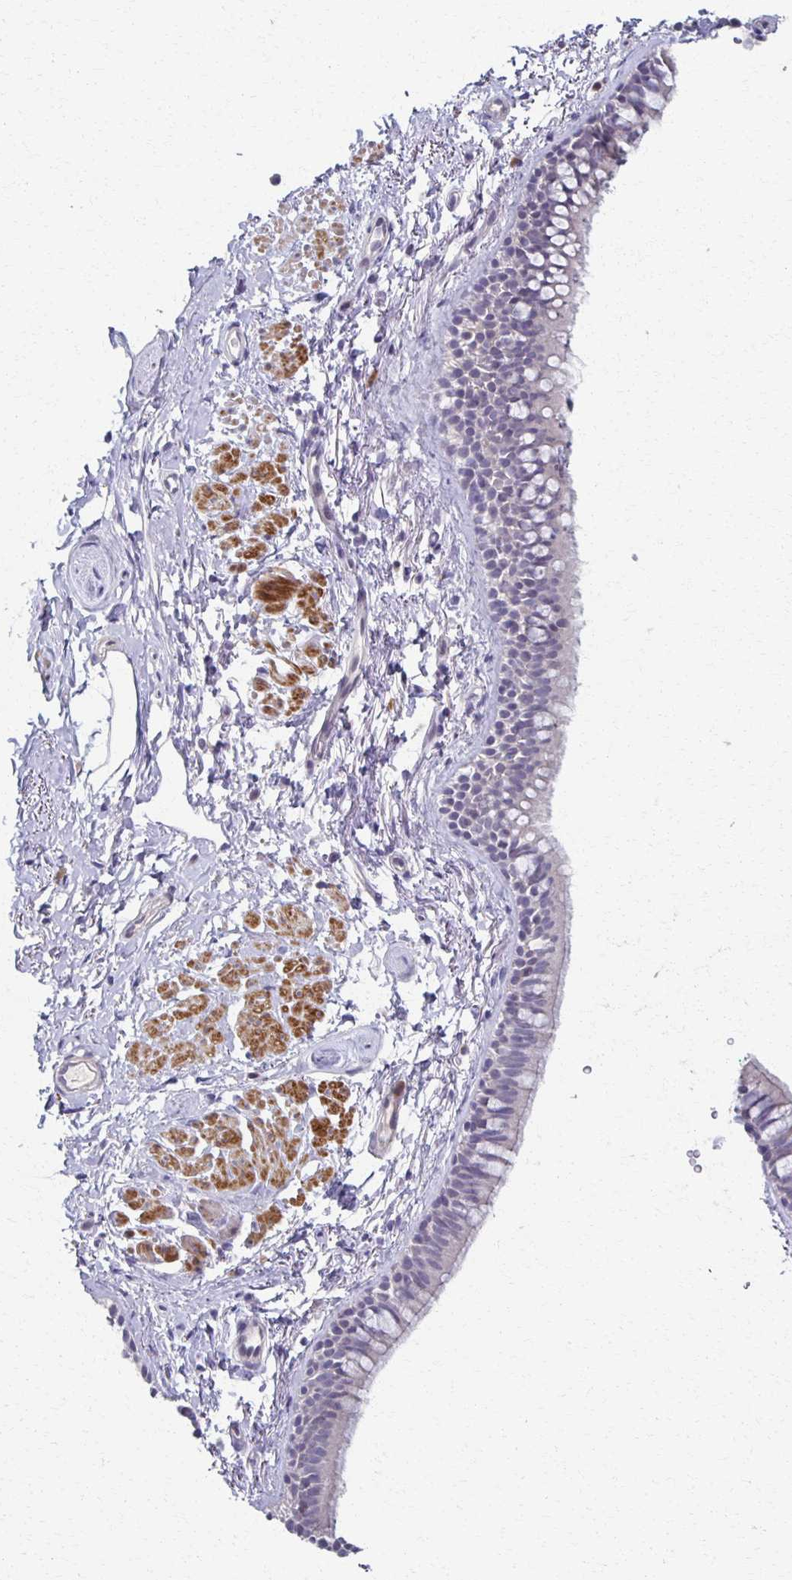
{"staining": {"intensity": "negative", "quantity": "none", "location": "none"}, "tissue": "bronchus", "cell_type": "Respiratory epithelial cells", "image_type": "normal", "snomed": [{"axis": "morphology", "description": "Normal tissue, NOS"}, {"axis": "topography", "description": "Lymph node"}, {"axis": "topography", "description": "Cartilage tissue"}, {"axis": "topography", "description": "Bronchus"}], "caption": "The micrograph displays no staining of respiratory epithelial cells in unremarkable bronchus.", "gene": "FOXO4", "patient": {"sex": "female", "age": 70}}